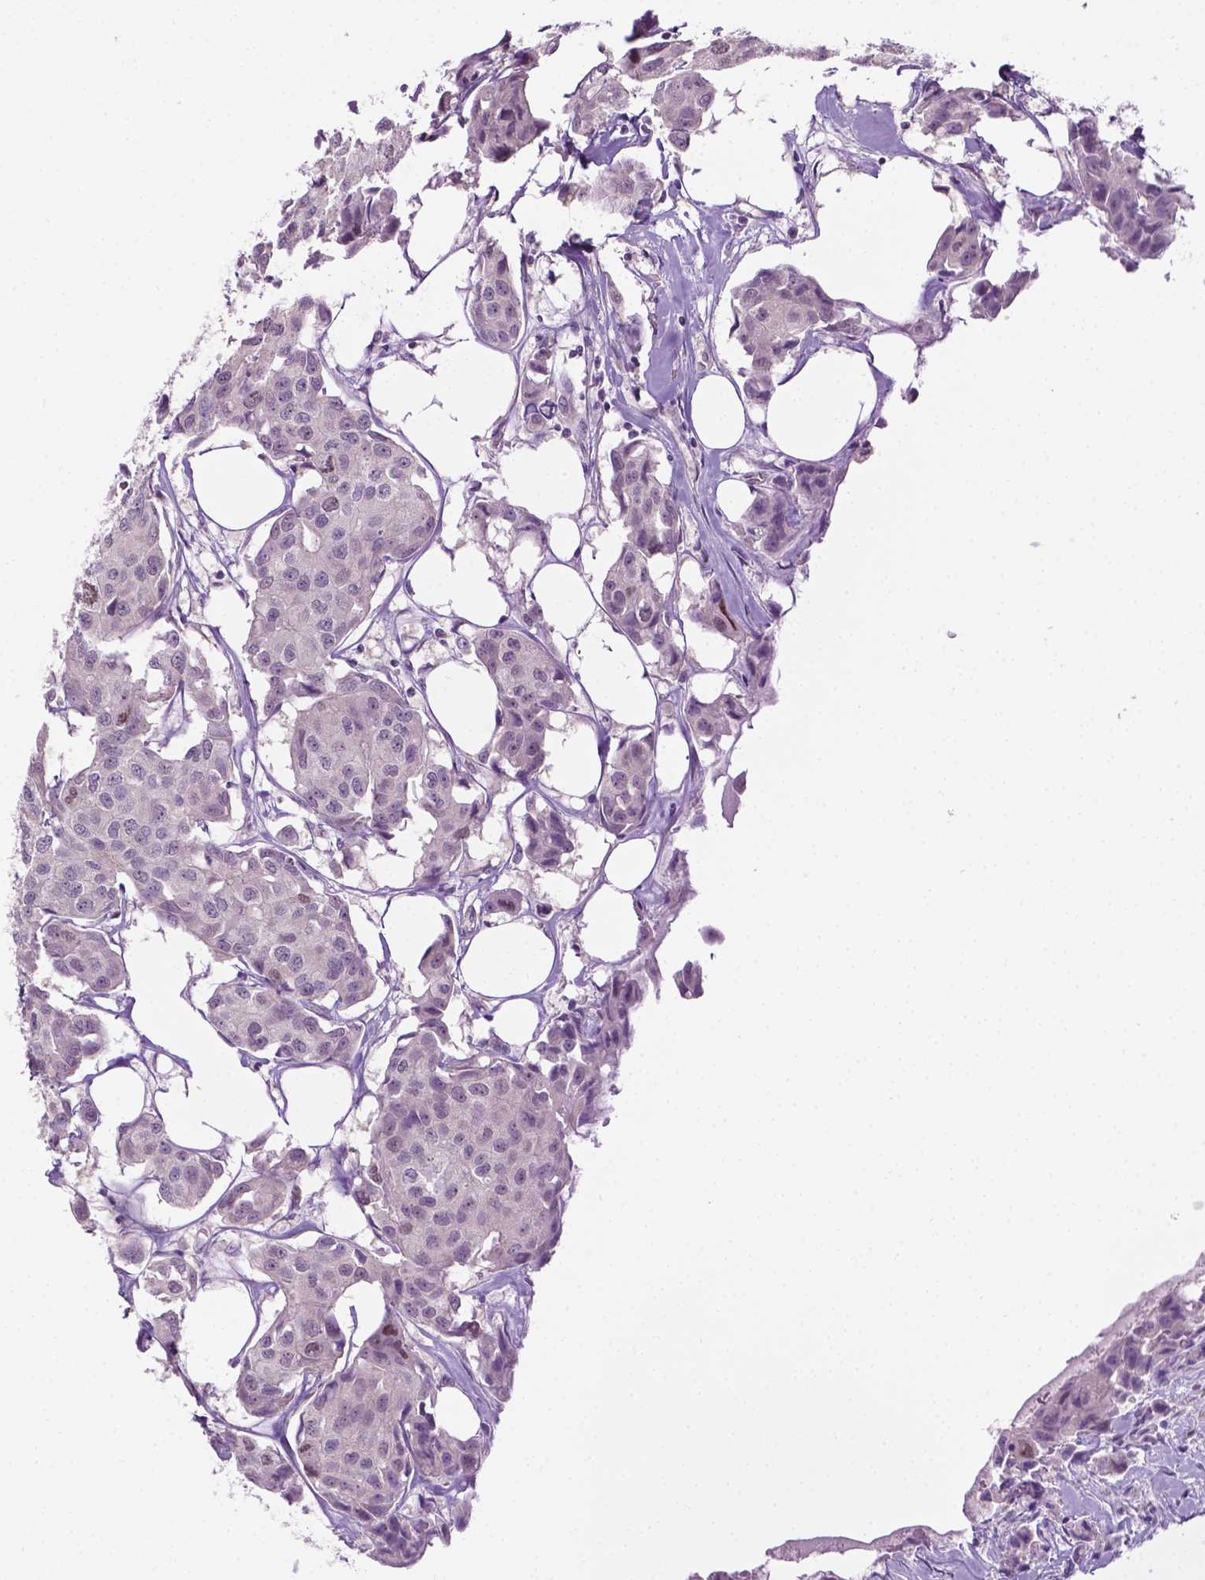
{"staining": {"intensity": "negative", "quantity": "none", "location": "none"}, "tissue": "breast cancer", "cell_type": "Tumor cells", "image_type": "cancer", "snomed": [{"axis": "morphology", "description": "Duct carcinoma"}, {"axis": "topography", "description": "Breast"}, {"axis": "topography", "description": "Lymph node"}], "caption": "The histopathology image exhibits no significant staining in tumor cells of breast cancer (invasive ductal carcinoma).", "gene": "DENND4A", "patient": {"sex": "female", "age": 80}}